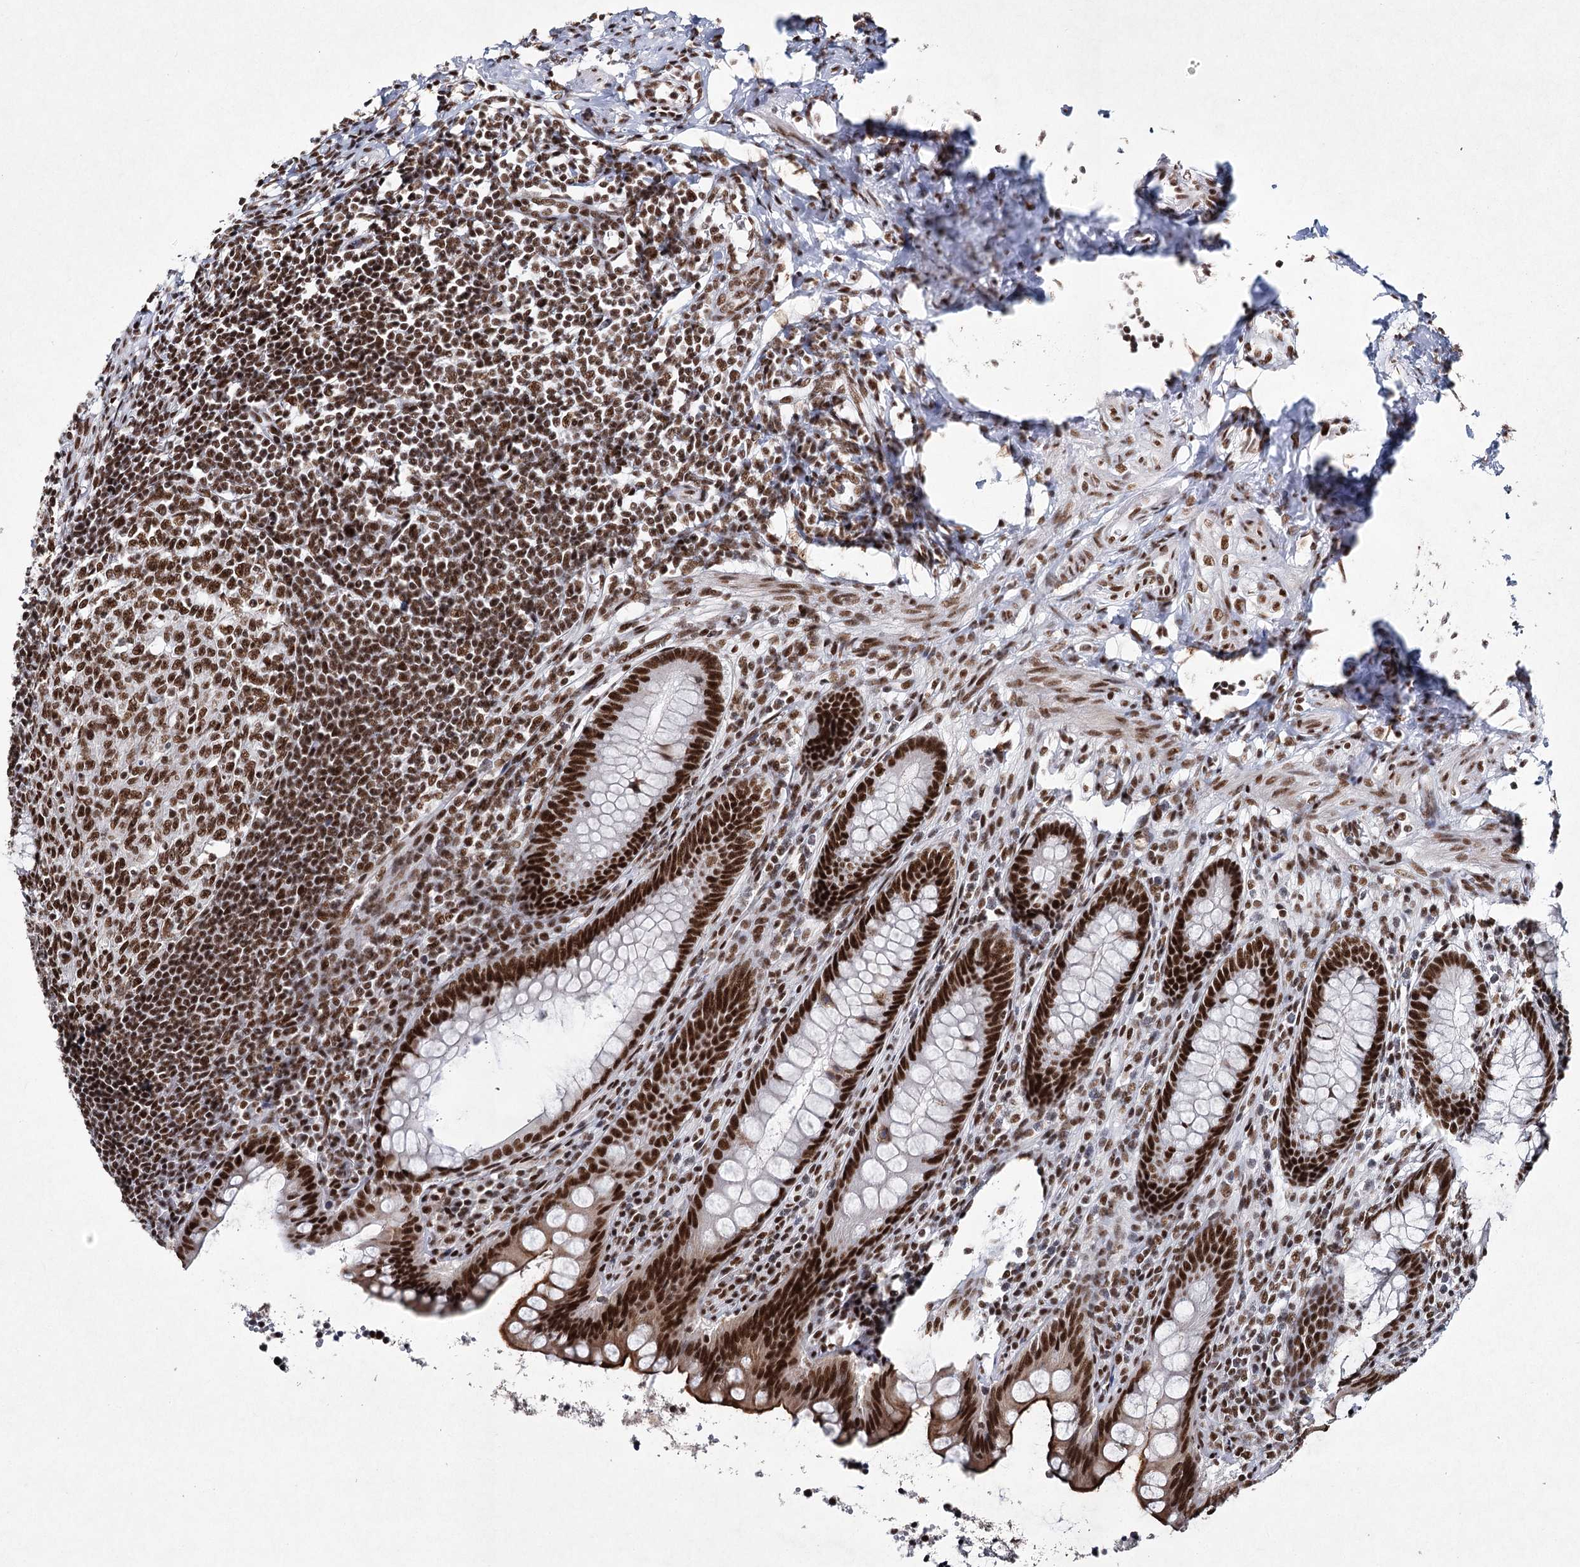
{"staining": {"intensity": "strong", "quantity": ">75%", "location": "cytoplasmic/membranous,nuclear"}, "tissue": "appendix", "cell_type": "Glandular cells", "image_type": "normal", "snomed": [{"axis": "morphology", "description": "Normal tissue, NOS"}, {"axis": "topography", "description": "Appendix"}], "caption": "Glandular cells show high levels of strong cytoplasmic/membranous,nuclear positivity in approximately >75% of cells in unremarkable human appendix.", "gene": "SCAF8", "patient": {"sex": "female", "age": 33}}